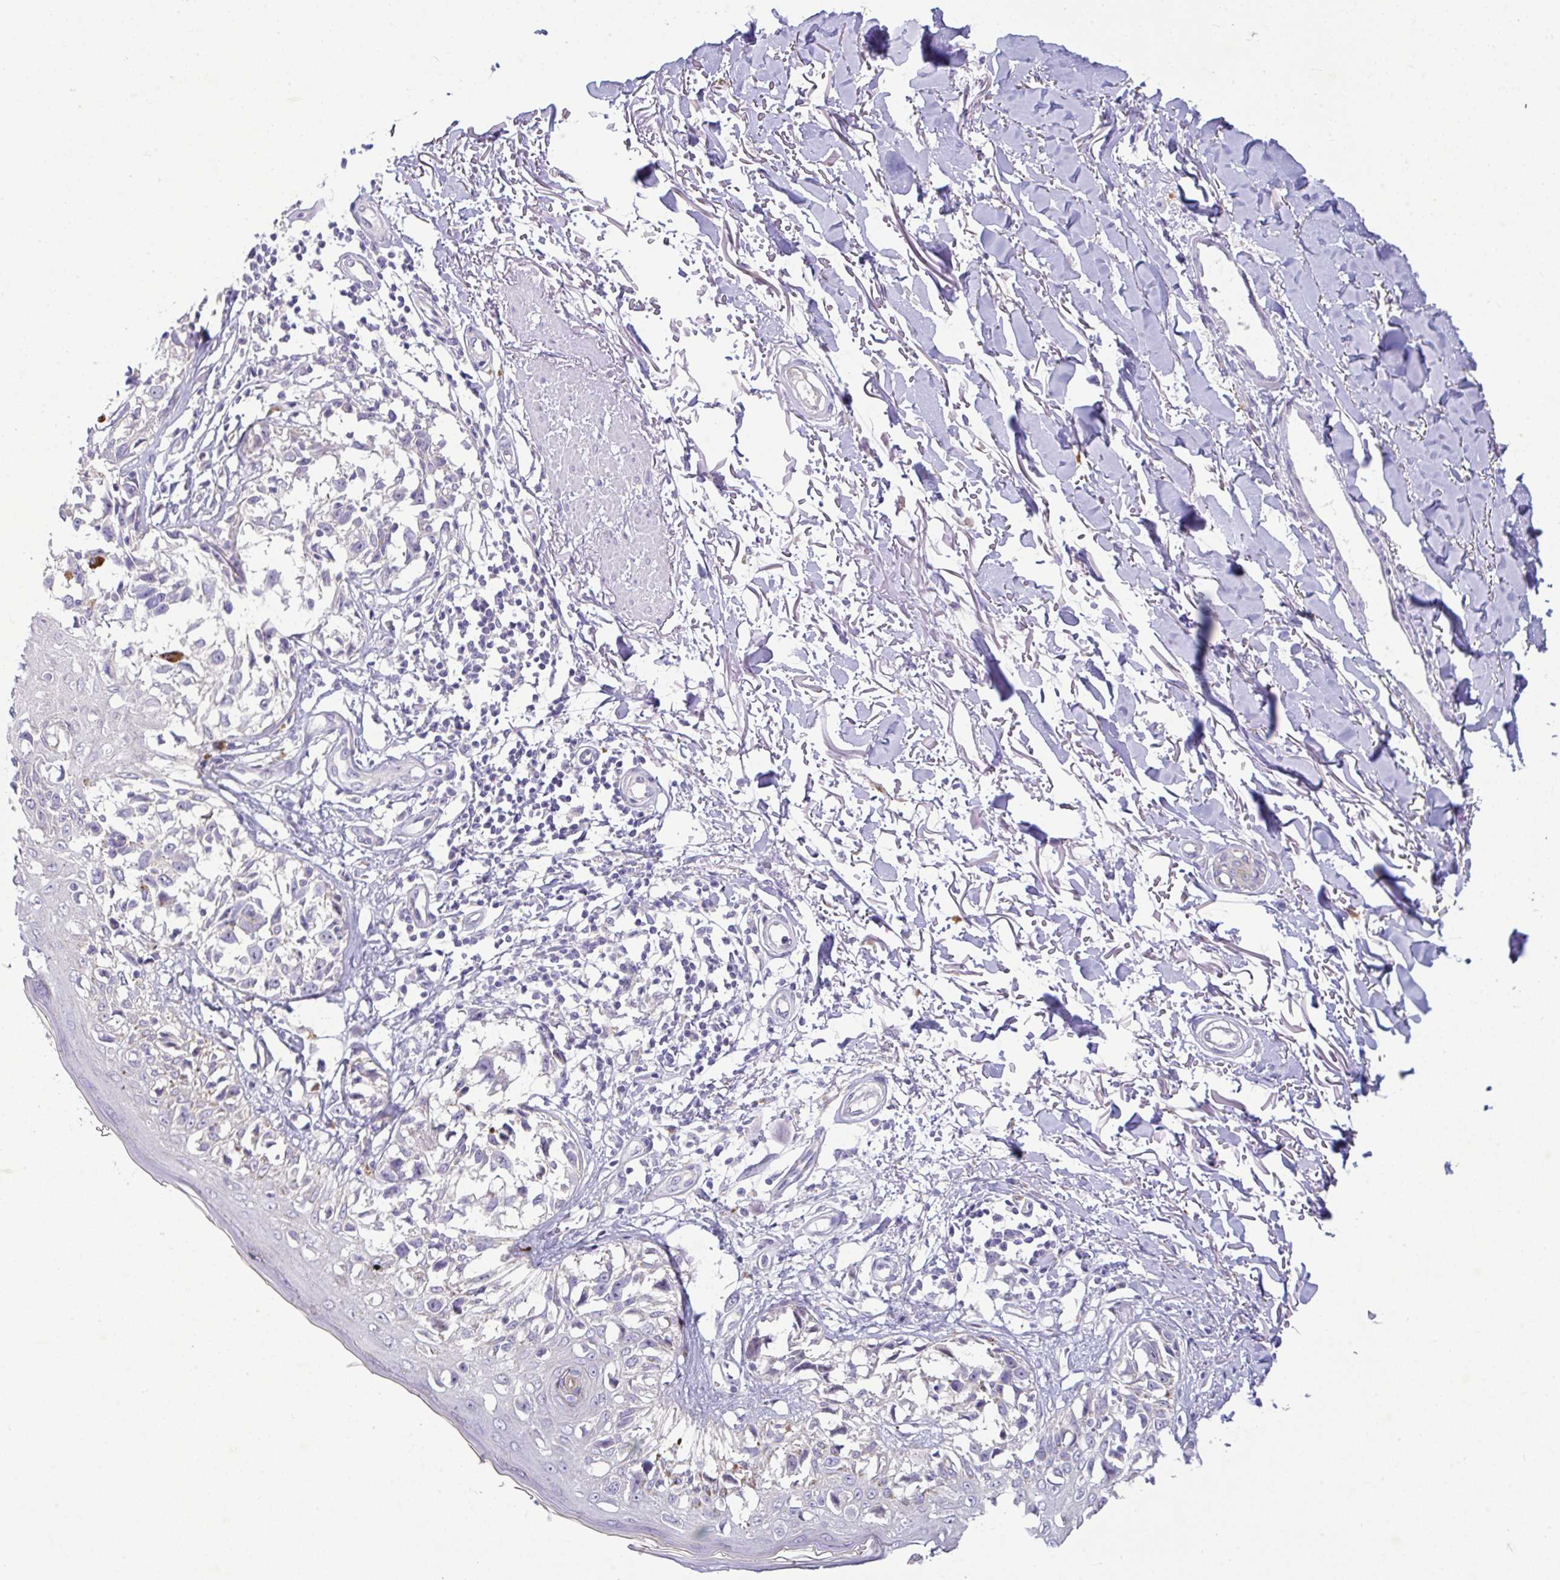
{"staining": {"intensity": "negative", "quantity": "none", "location": "none"}, "tissue": "melanoma", "cell_type": "Tumor cells", "image_type": "cancer", "snomed": [{"axis": "morphology", "description": "Malignant melanoma, NOS"}, {"axis": "topography", "description": "Skin"}], "caption": "IHC photomicrograph of malignant melanoma stained for a protein (brown), which exhibits no expression in tumor cells.", "gene": "EPN3", "patient": {"sex": "male", "age": 73}}